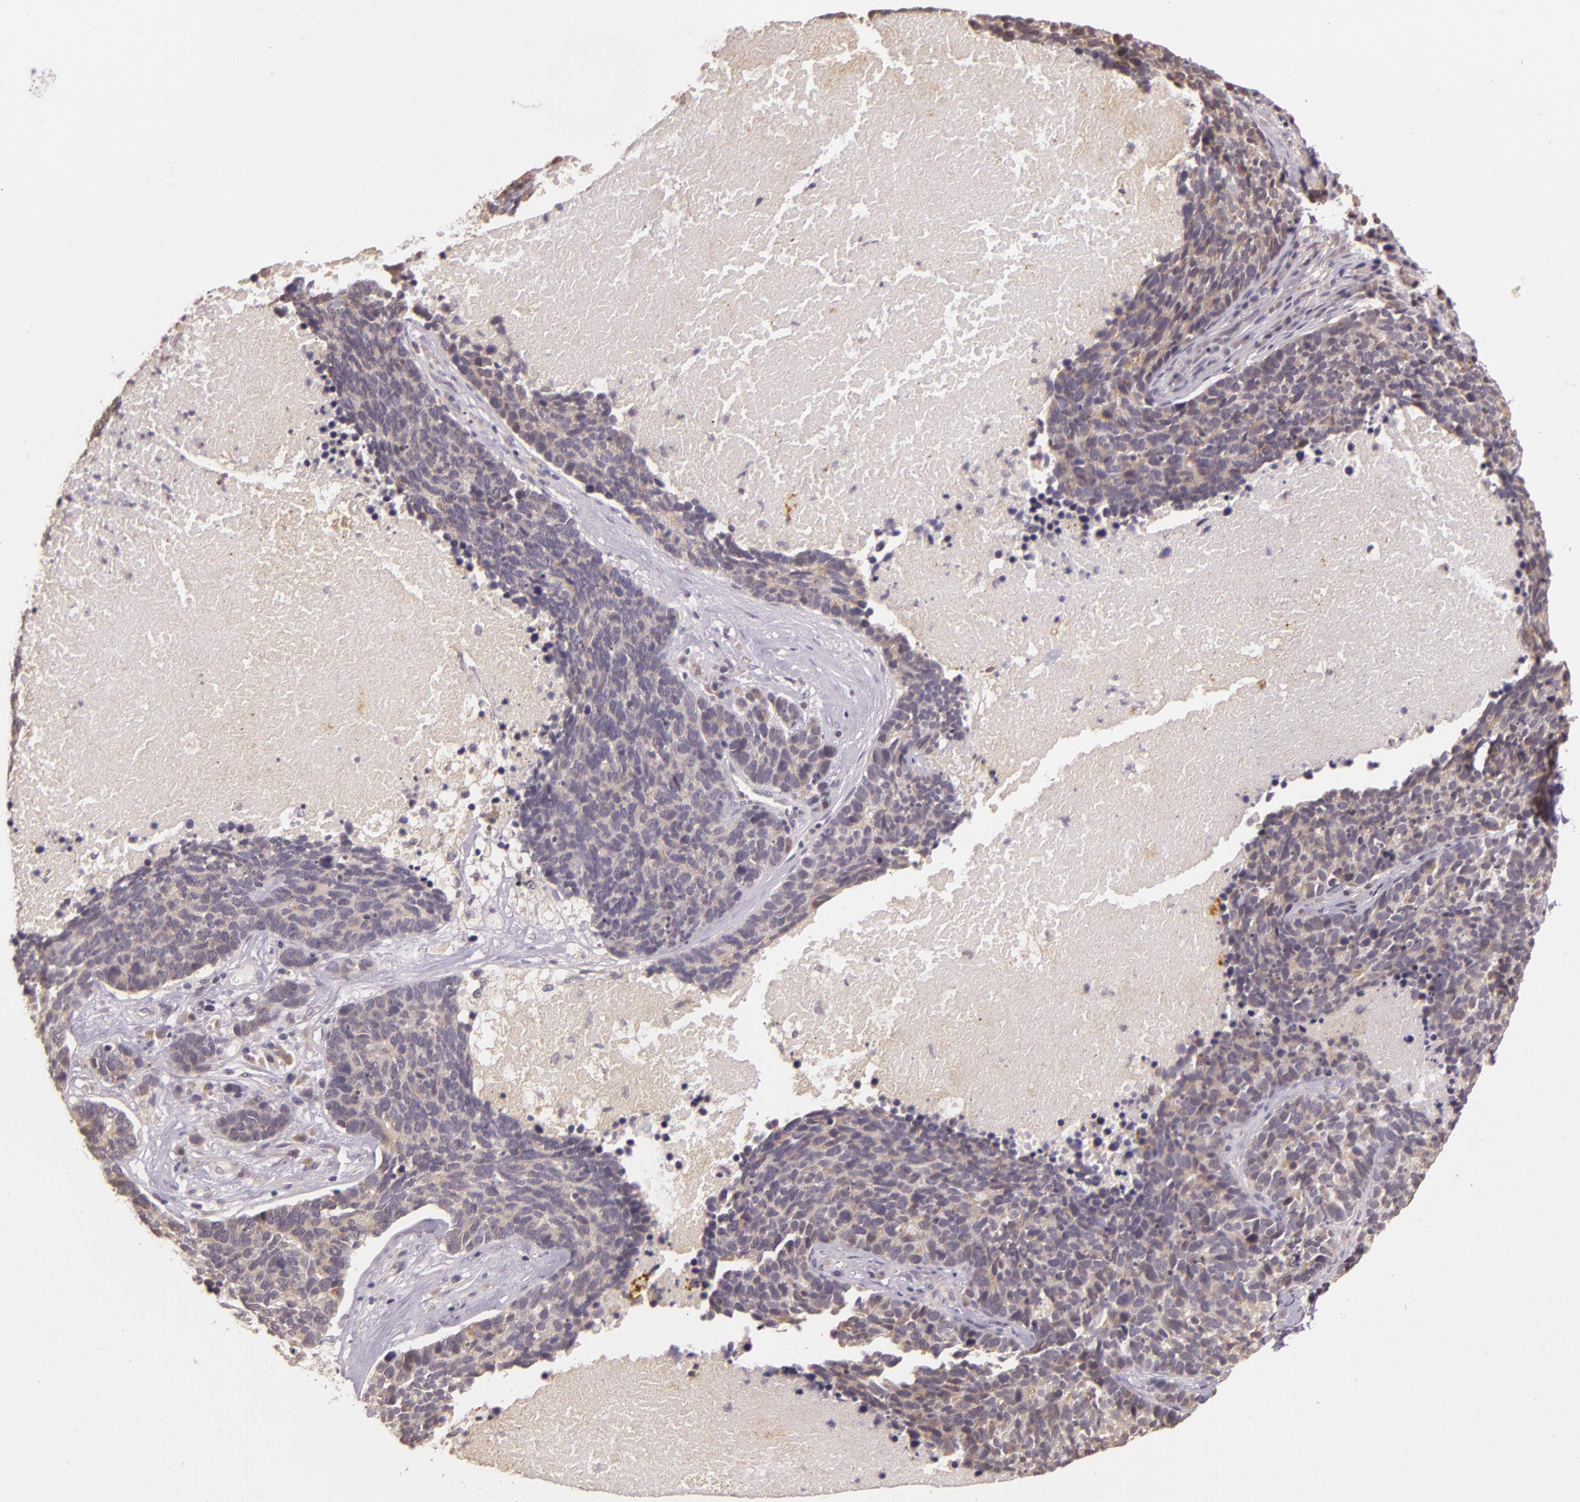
{"staining": {"intensity": "negative", "quantity": "none", "location": "none"}, "tissue": "lung cancer", "cell_type": "Tumor cells", "image_type": "cancer", "snomed": [{"axis": "morphology", "description": "Neoplasm, malignant, NOS"}, {"axis": "topography", "description": "Lung"}], "caption": "The micrograph shows no significant expression in tumor cells of lung cancer.", "gene": "ARMH4", "patient": {"sex": "female", "age": 75}}